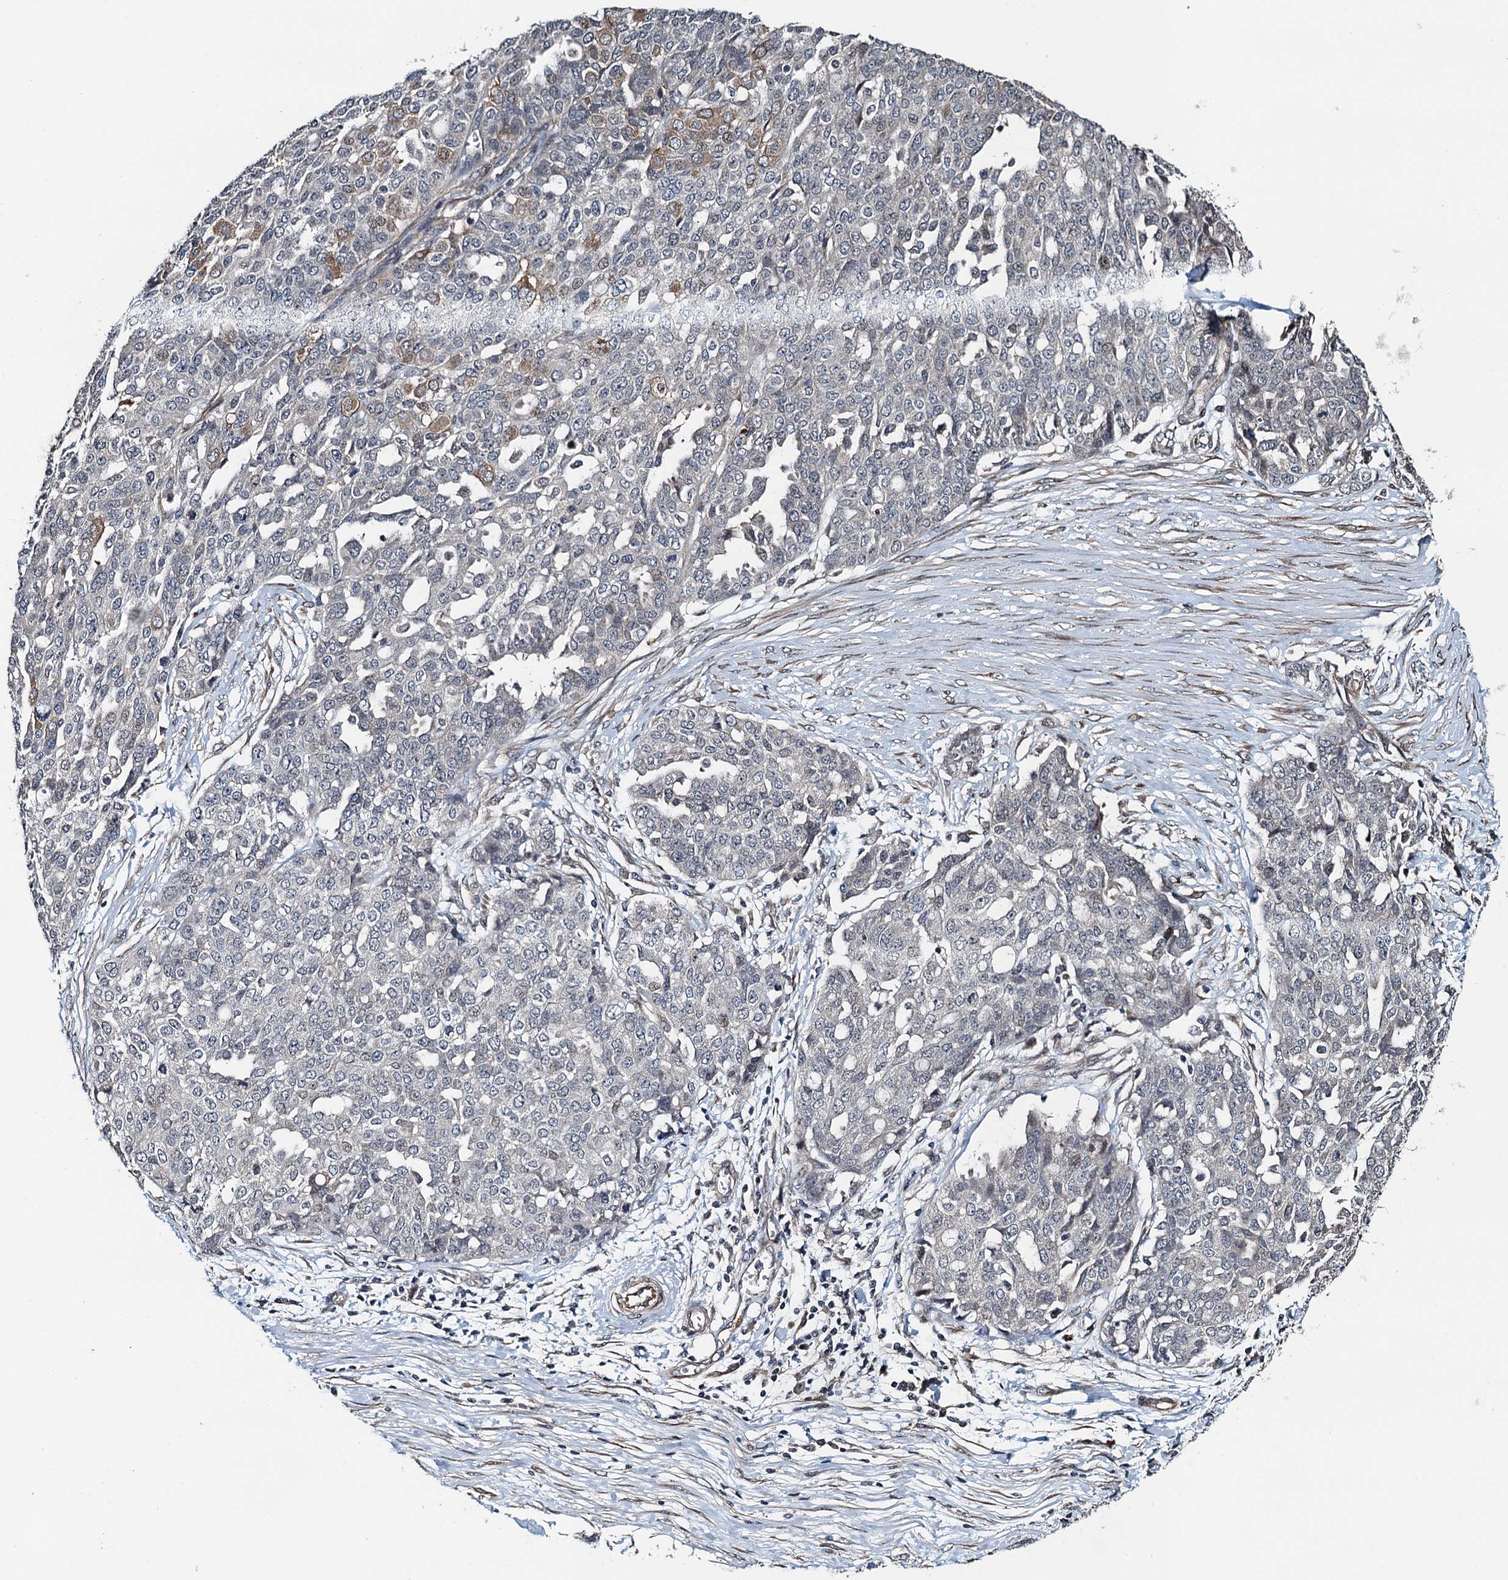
{"staining": {"intensity": "negative", "quantity": "none", "location": "none"}, "tissue": "ovarian cancer", "cell_type": "Tumor cells", "image_type": "cancer", "snomed": [{"axis": "morphology", "description": "Cystadenocarcinoma, serous, NOS"}, {"axis": "topography", "description": "Soft tissue"}, {"axis": "topography", "description": "Ovary"}], "caption": "A micrograph of human serous cystadenocarcinoma (ovarian) is negative for staining in tumor cells. (Immunohistochemistry, brightfield microscopy, high magnification).", "gene": "WHAMM", "patient": {"sex": "female", "age": 57}}